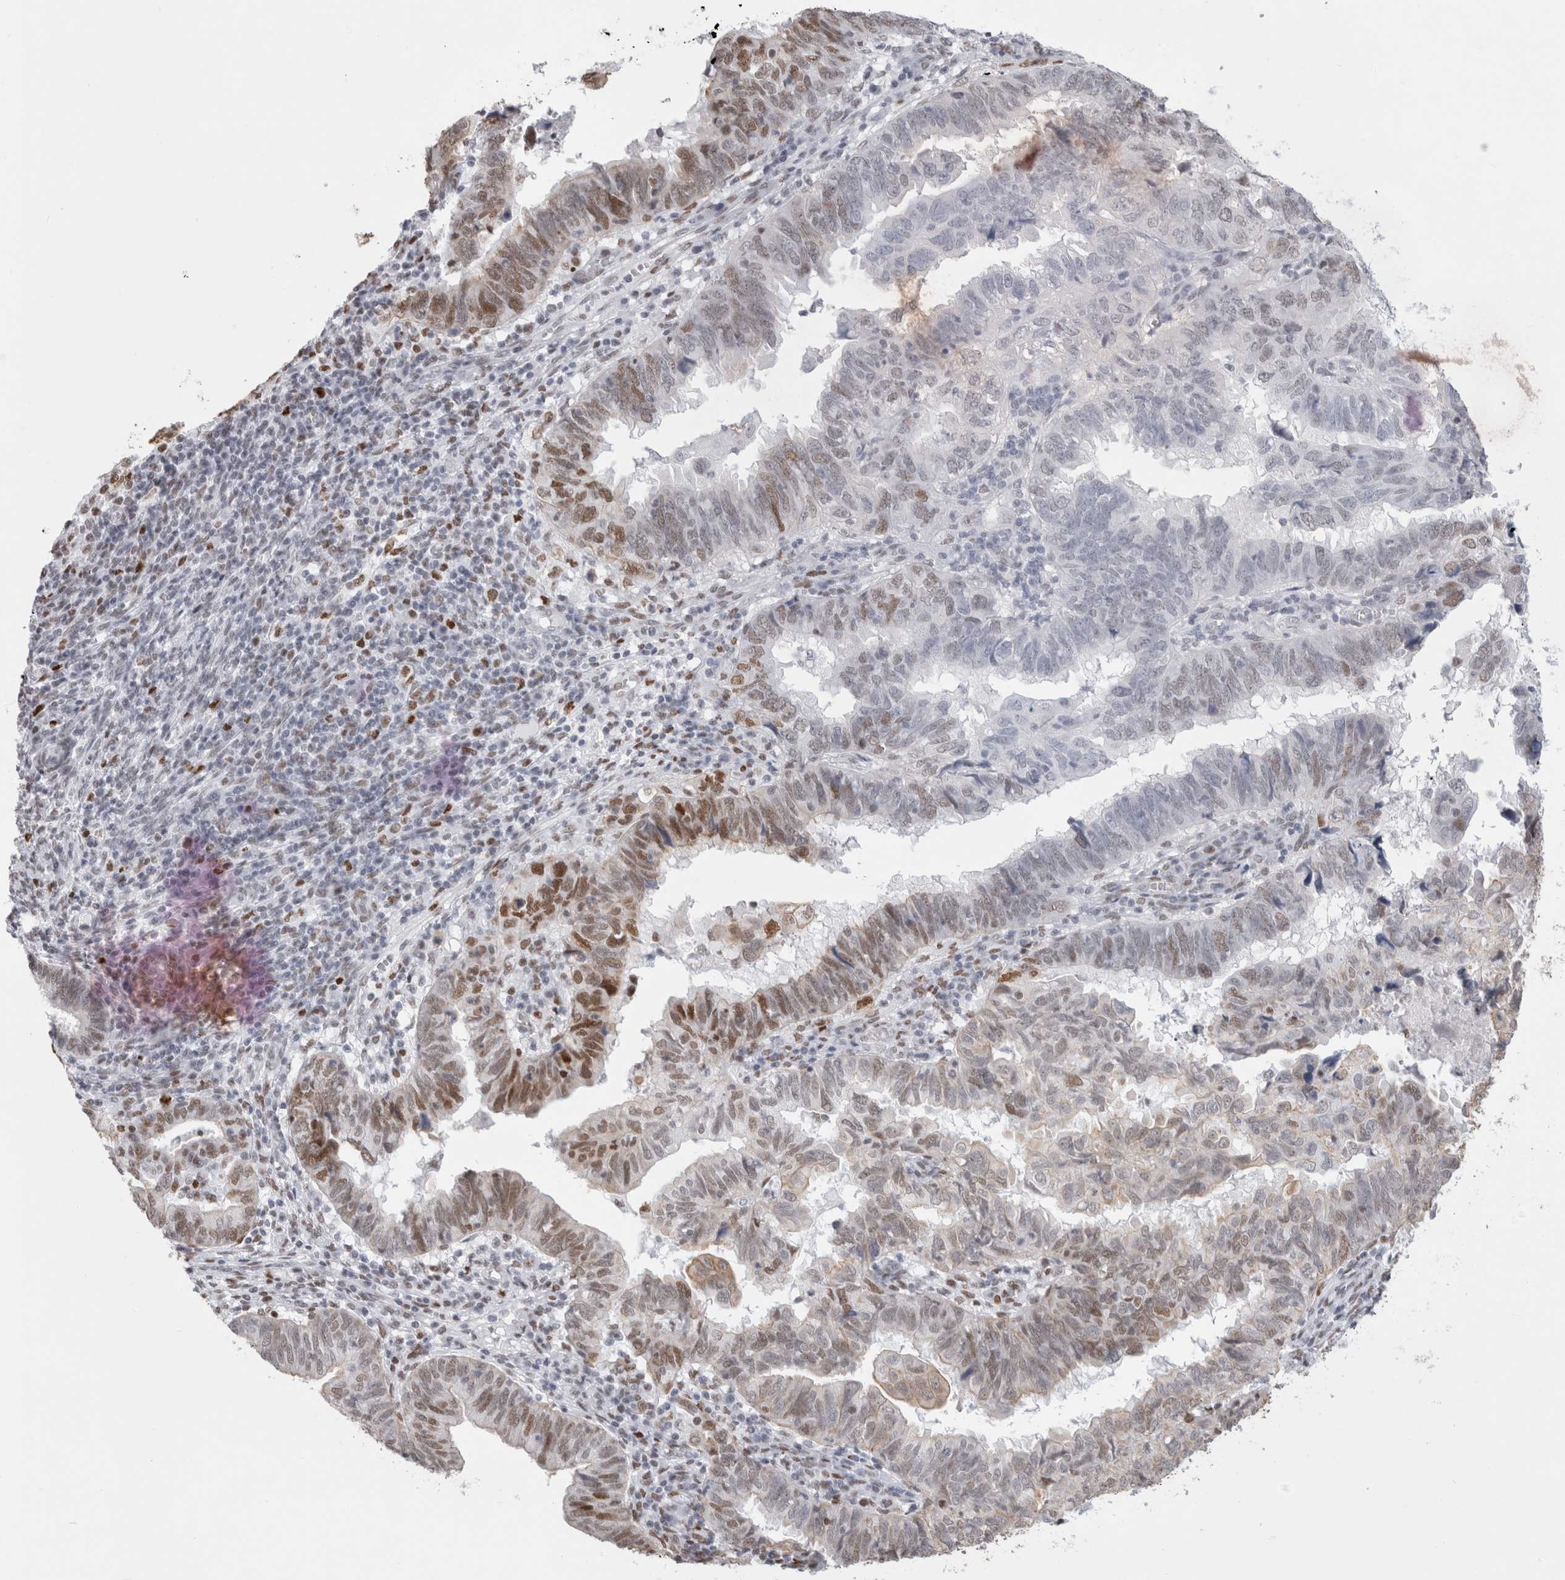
{"staining": {"intensity": "moderate", "quantity": "25%-75%", "location": "nuclear"}, "tissue": "endometrial cancer", "cell_type": "Tumor cells", "image_type": "cancer", "snomed": [{"axis": "morphology", "description": "Adenocarcinoma, NOS"}, {"axis": "topography", "description": "Uterus"}], "caption": "Immunohistochemical staining of endometrial cancer exhibits moderate nuclear protein positivity in approximately 25%-75% of tumor cells. The staining was performed using DAB (3,3'-diaminobenzidine), with brown indicating positive protein expression. Nuclei are stained blue with hematoxylin.", "gene": "SMARCC1", "patient": {"sex": "female", "age": 77}}